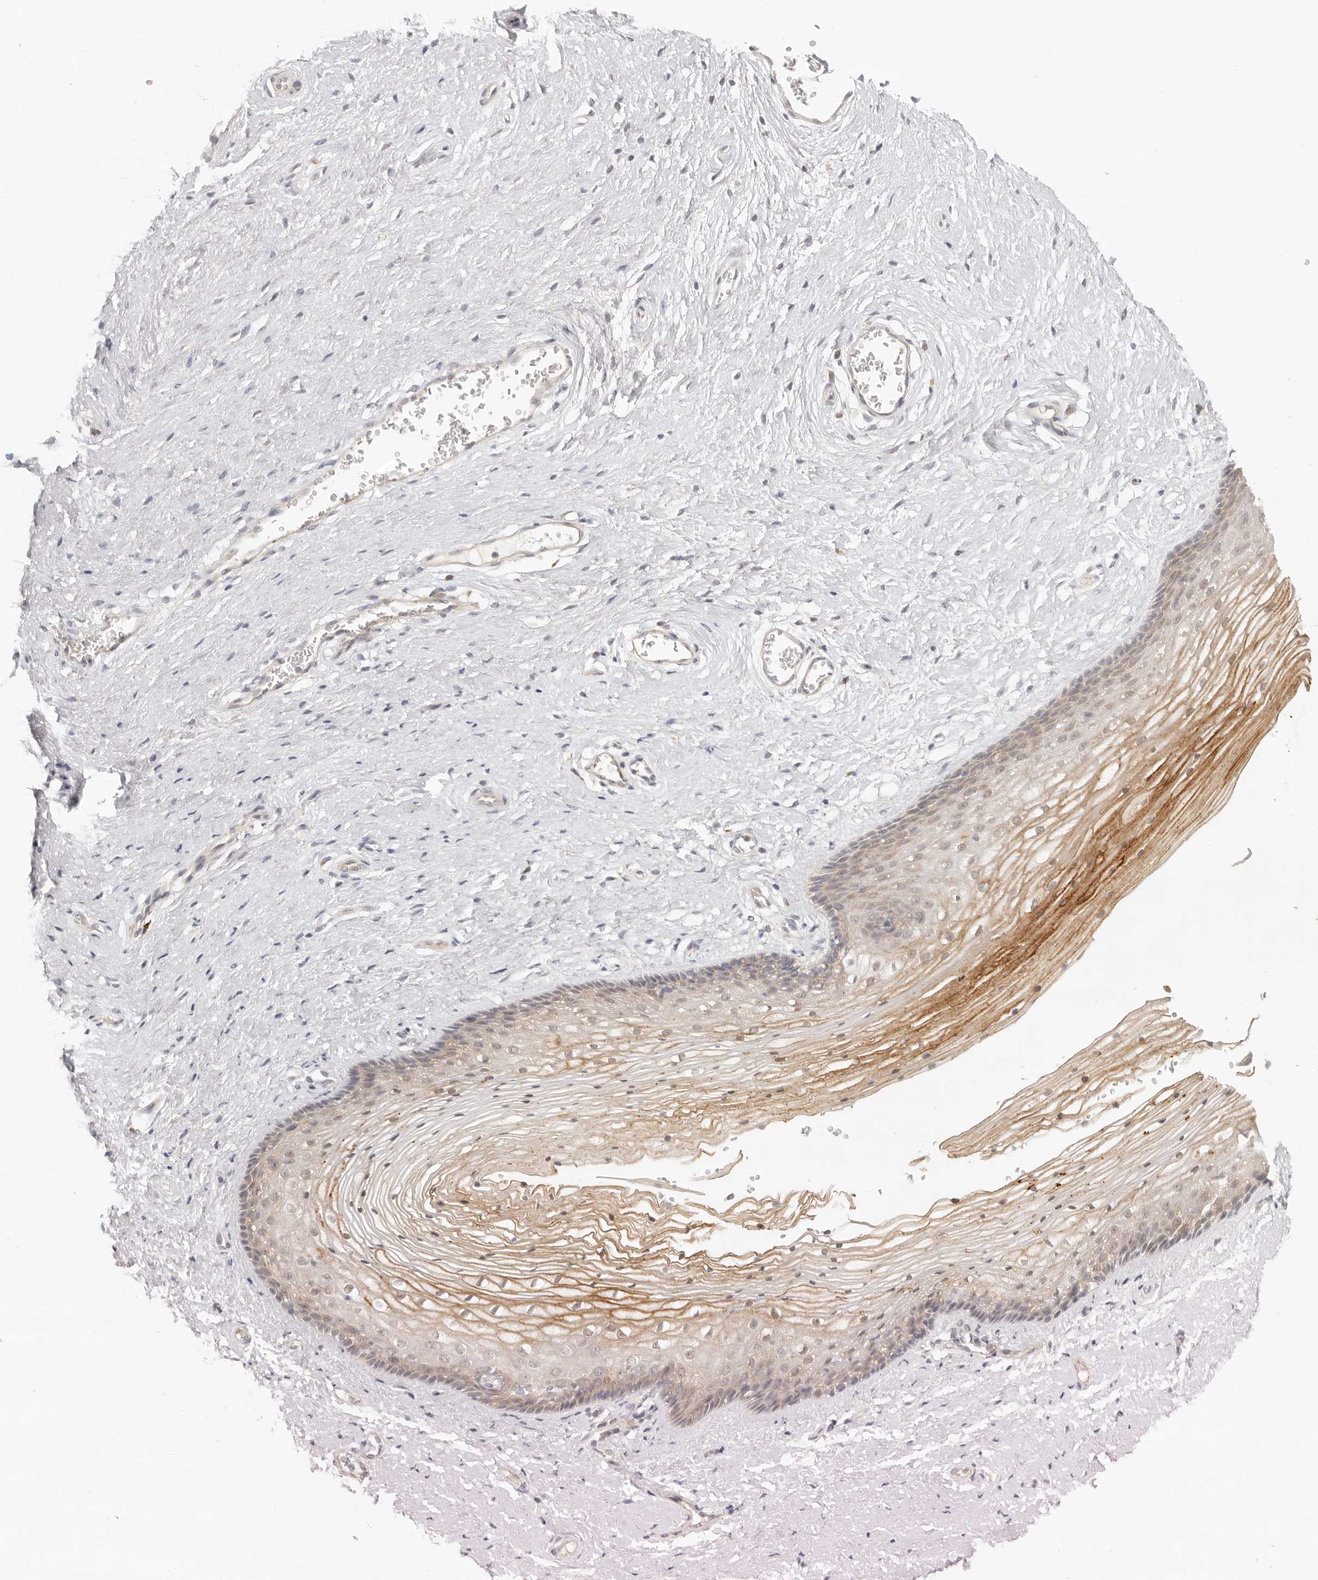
{"staining": {"intensity": "moderate", "quantity": "25%-75%", "location": "cytoplasmic/membranous"}, "tissue": "vagina", "cell_type": "Squamous epithelial cells", "image_type": "normal", "snomed": [{"axis": "morphology", "description": "Normal tissue, NOS"}, {"axis": "topography", "description": "Vagina"}], "caption": "The immunohistochemical stain labels moderate cytoplasmic/membranous positivity in squamous epithelial cells of benign vagina. (Stains: DAB in brown, nuclei in blue, Microscopy: brightfield microscopy at high magnification).", "gene": "AHDC1", "patient": {"sex": "female", "age": 46}}